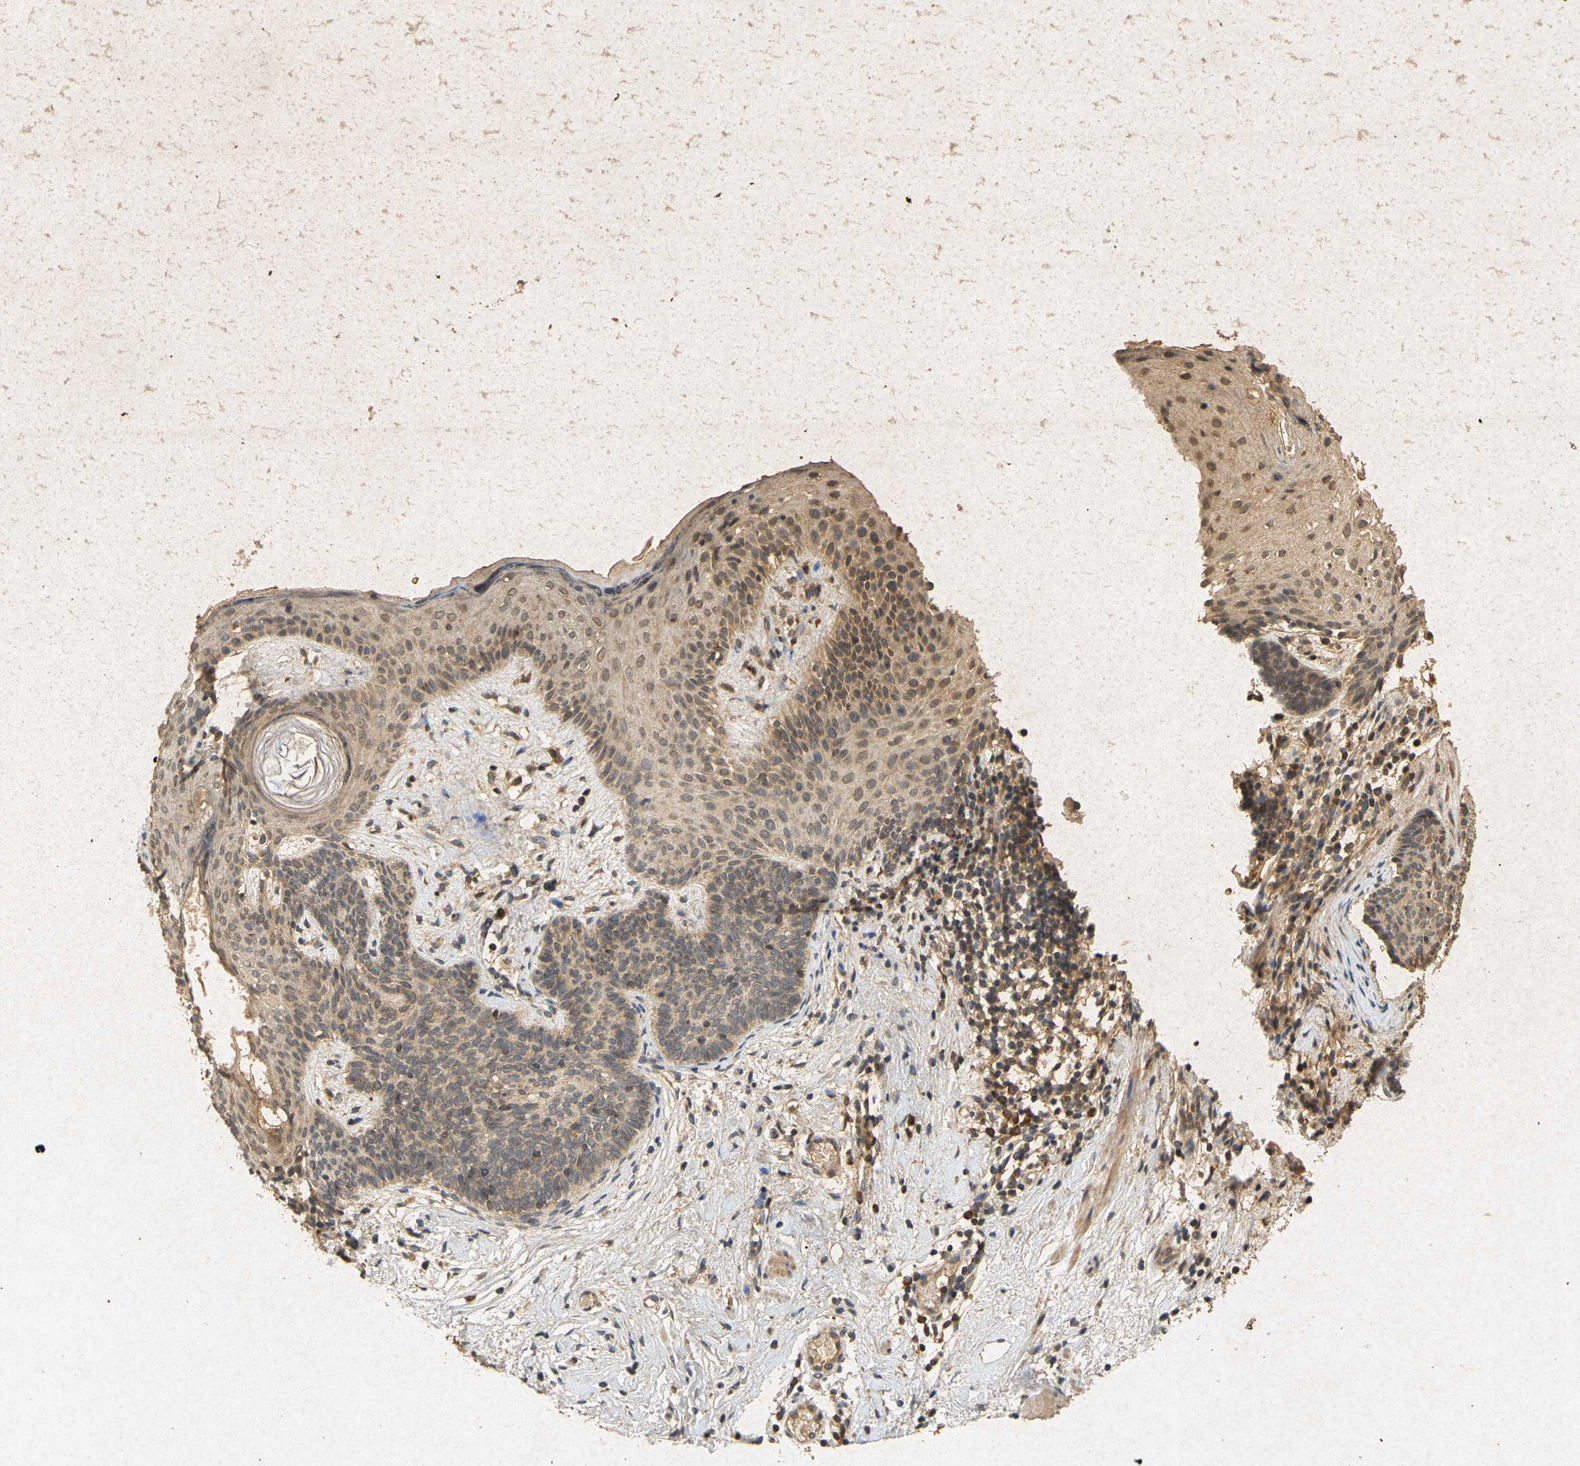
{"staining": {"intensity": "weak", "quantity": ">75%", "location": "cytoplasmic/membranous"}, "tissue": "skin cancer", "cell_type": "Tumor cells", "image_type": "cancer", "snomed": [{"axis": "morphology", "description": "Developmental malformation"}, {"axis": "morphology", "description": "Basal cell carcinoma"}, {"axis": "topography", "description": "Skin"}], "caption": "Weak cytoplasmic/membranous protein expression is appreciated in about >75% of tumor cells in skin cancer.", "gene": "ERN1", "patient": {"sex": "female", "age": 62}}